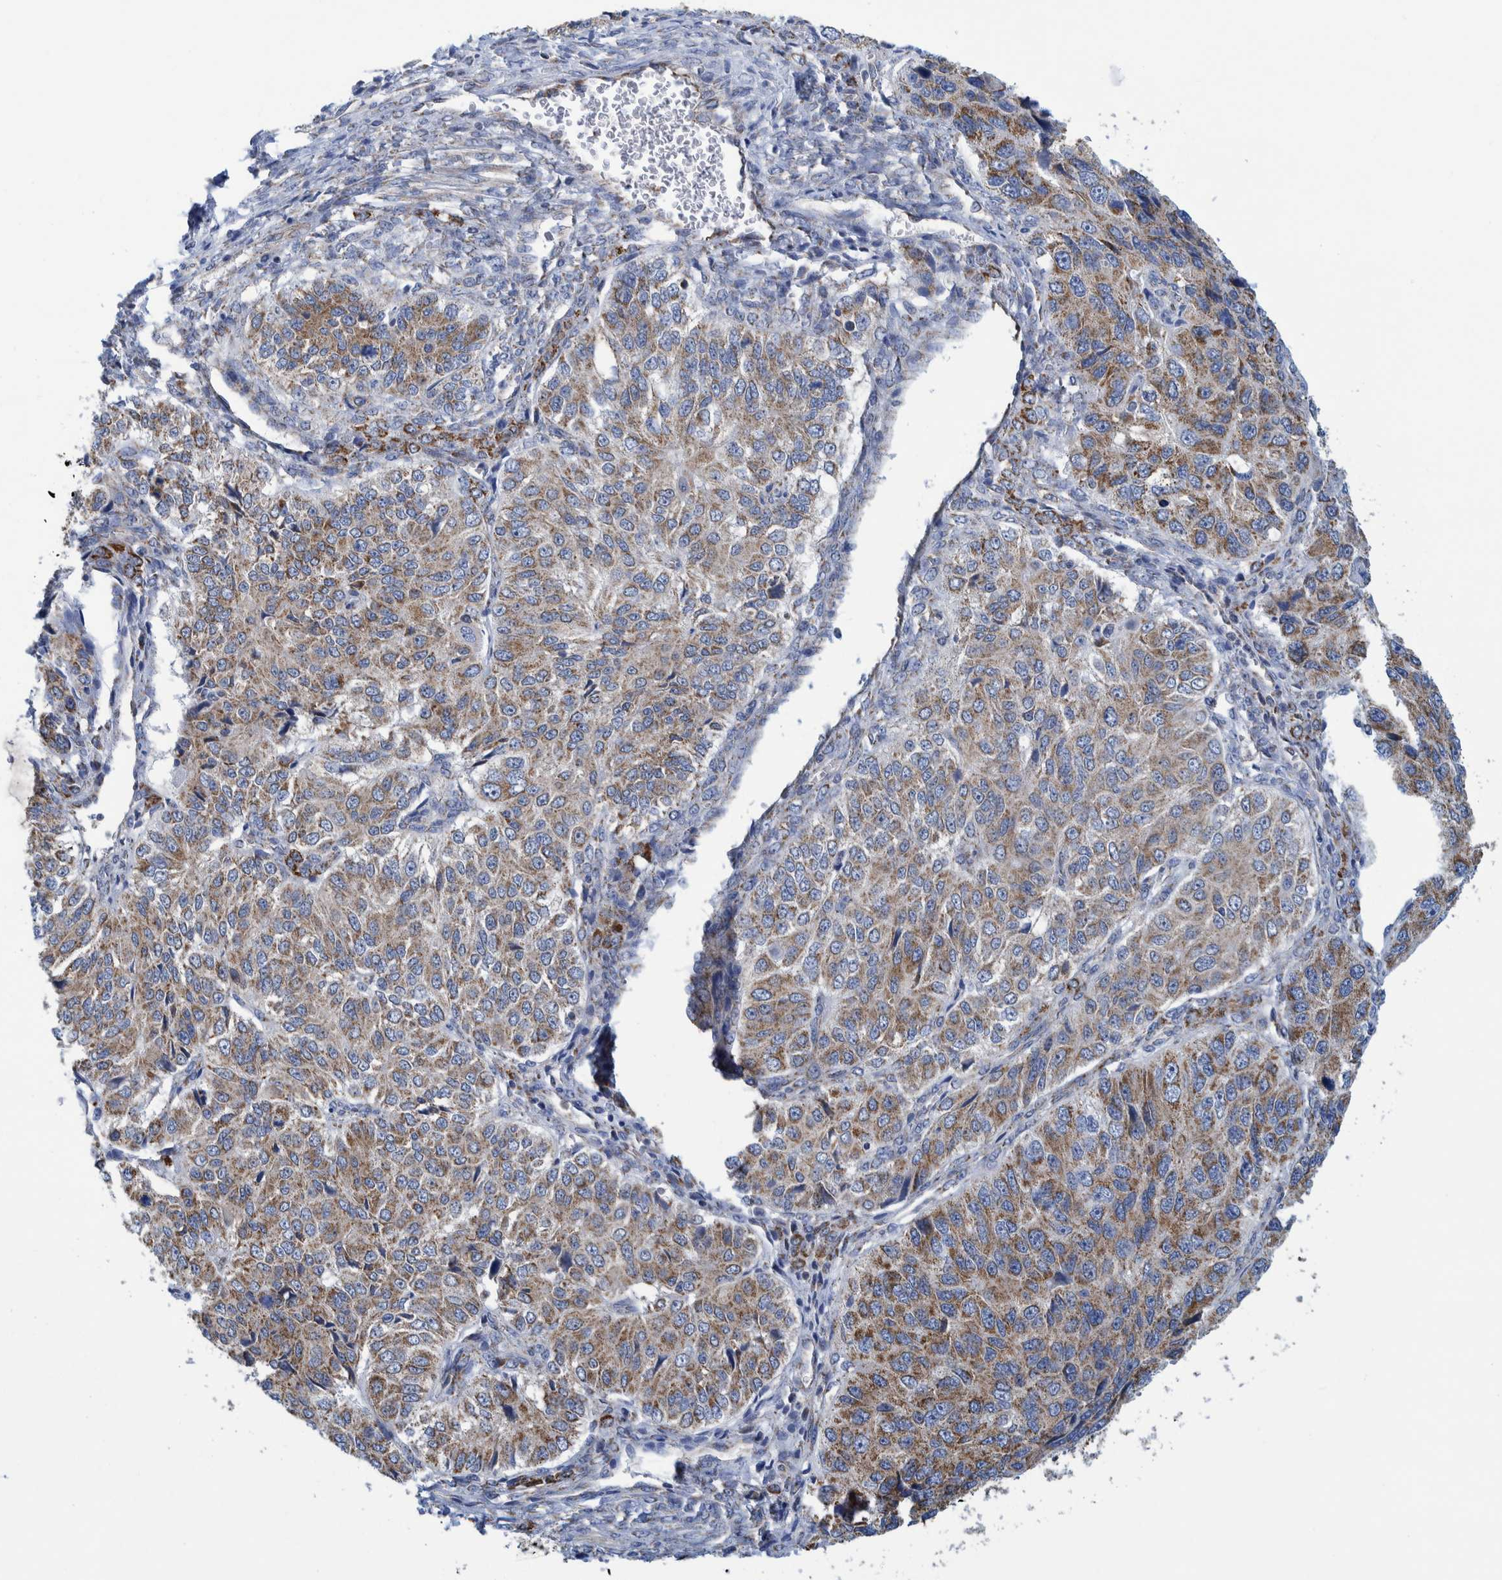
{"staining": {"intensity": "moderate", "quantity": ">75%", "location": "cytoplasmic/membranous"}, "tissue": "ovarian cancer", "cell_type": "Tumor cells", "image_type": "cancer", "snomed": [{"axis": "morphology", "description": "Carcinoma, endometroid"}, {"axis": "topography", "description": "Ovary"}], "caption": "IHC staining of ovarian endometroid carcinoma, which exhibits medium levels of moderate cytoplasmic/membranous expression in approximately >75% of tumor cells indicating moderate cytoplasmic/membranous protein positivity. The staining was performed using DAB (brown) for protein detection and nuclei were counterstained in hematoxylin (blue).", "gene": "MRPS7", "patient": {"sex": "female", "age": 51}}